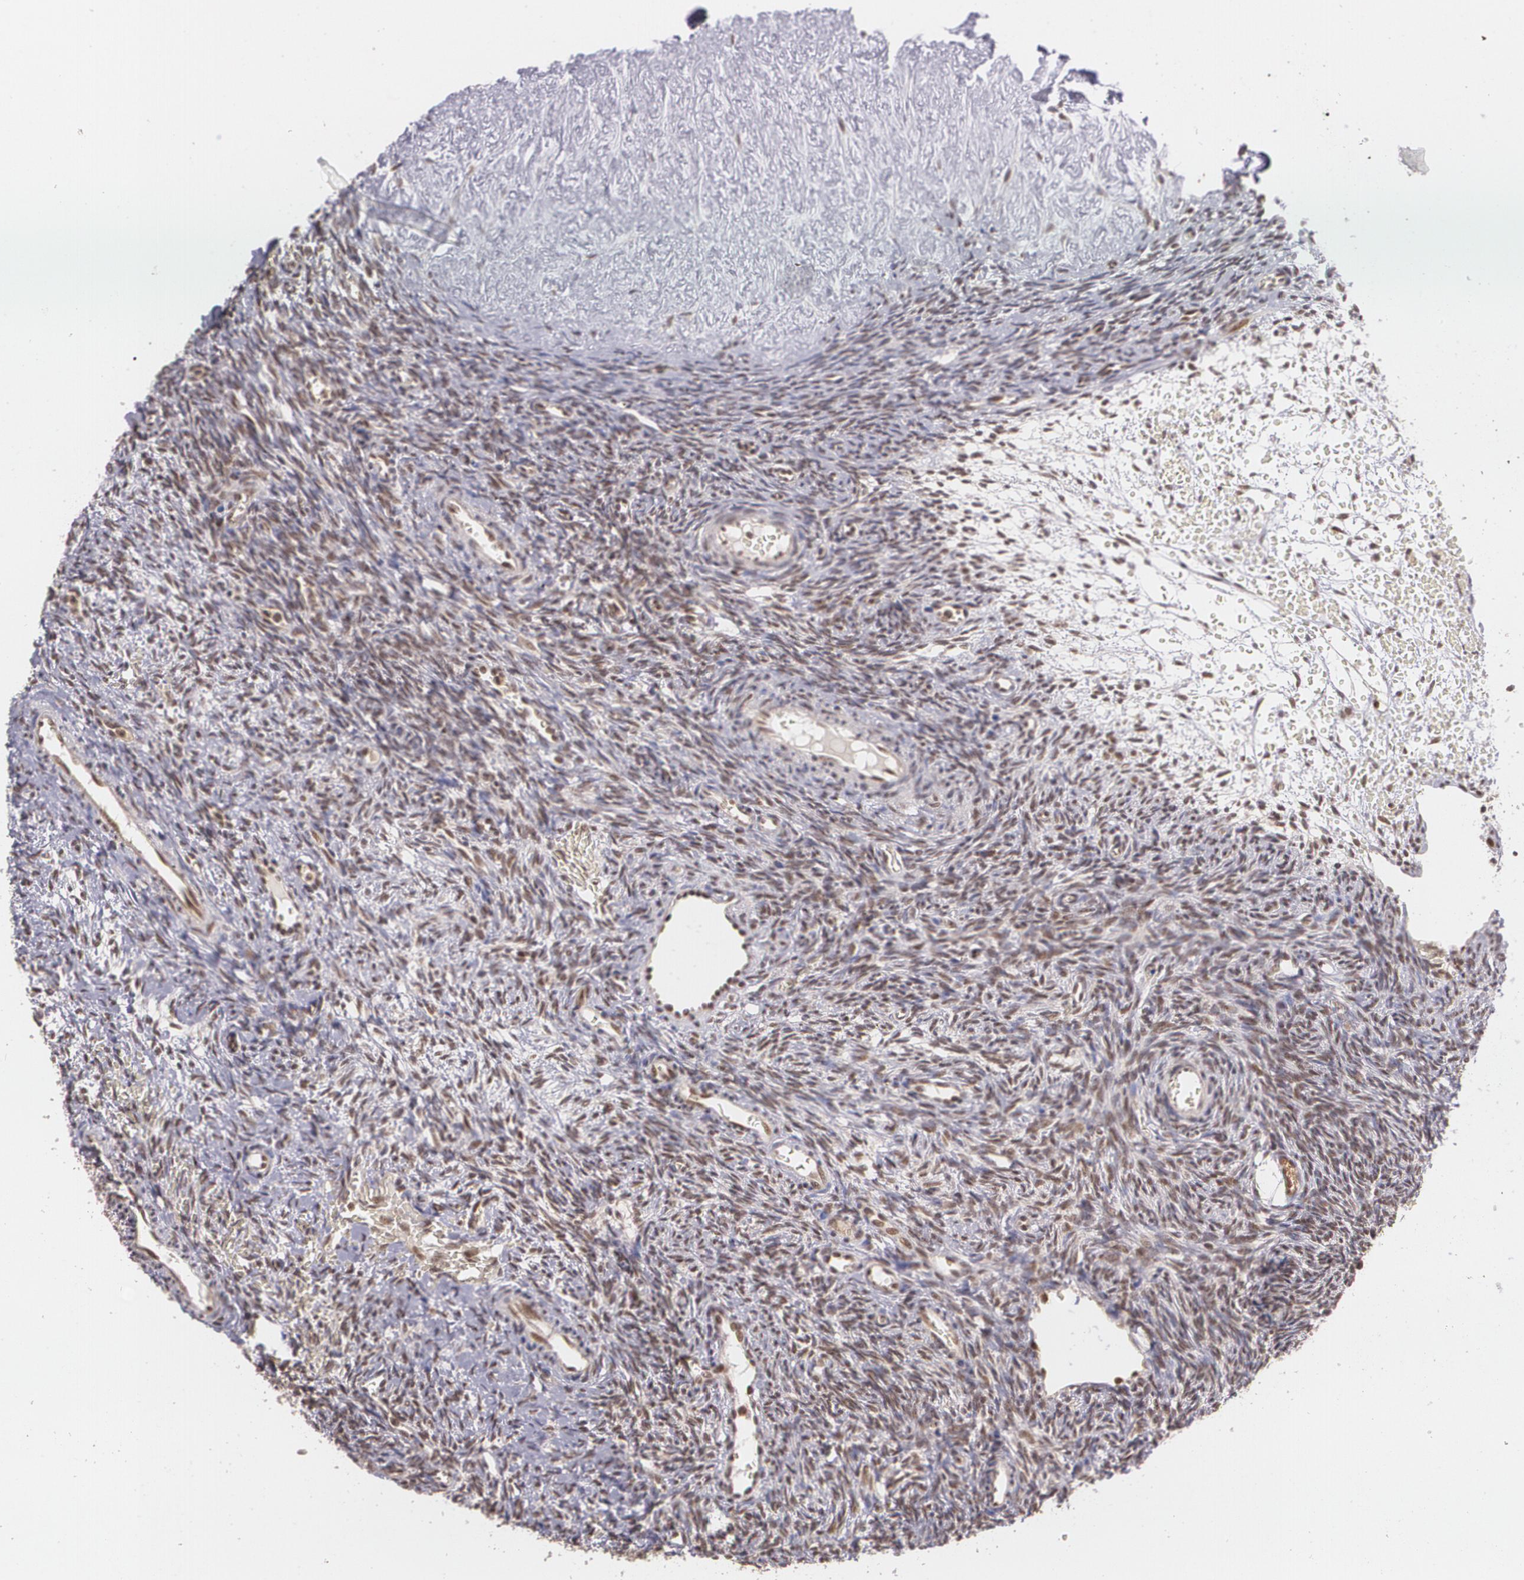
{"staining": {"intensity": "weak", "quantity": "25%-75%", "location": "cytoplasmic/membranous,nuclear"}, "tissue": "ovary", "cell_type": "Follicle cells", "image_type": "normal", "snomed": [{"axis": "morphology", "description": "Normal tissue, NOS"}, {"axis": "topography", "description": "Ovary"}], "caption": "This is a histology image of IHC staining of unremarkable ovary, which shows weak staining in the cytoplasmic/membranous,nuclear of follicle cells.", "gene": "CUL2", "patient": {"sex": "female", "age": 39}}